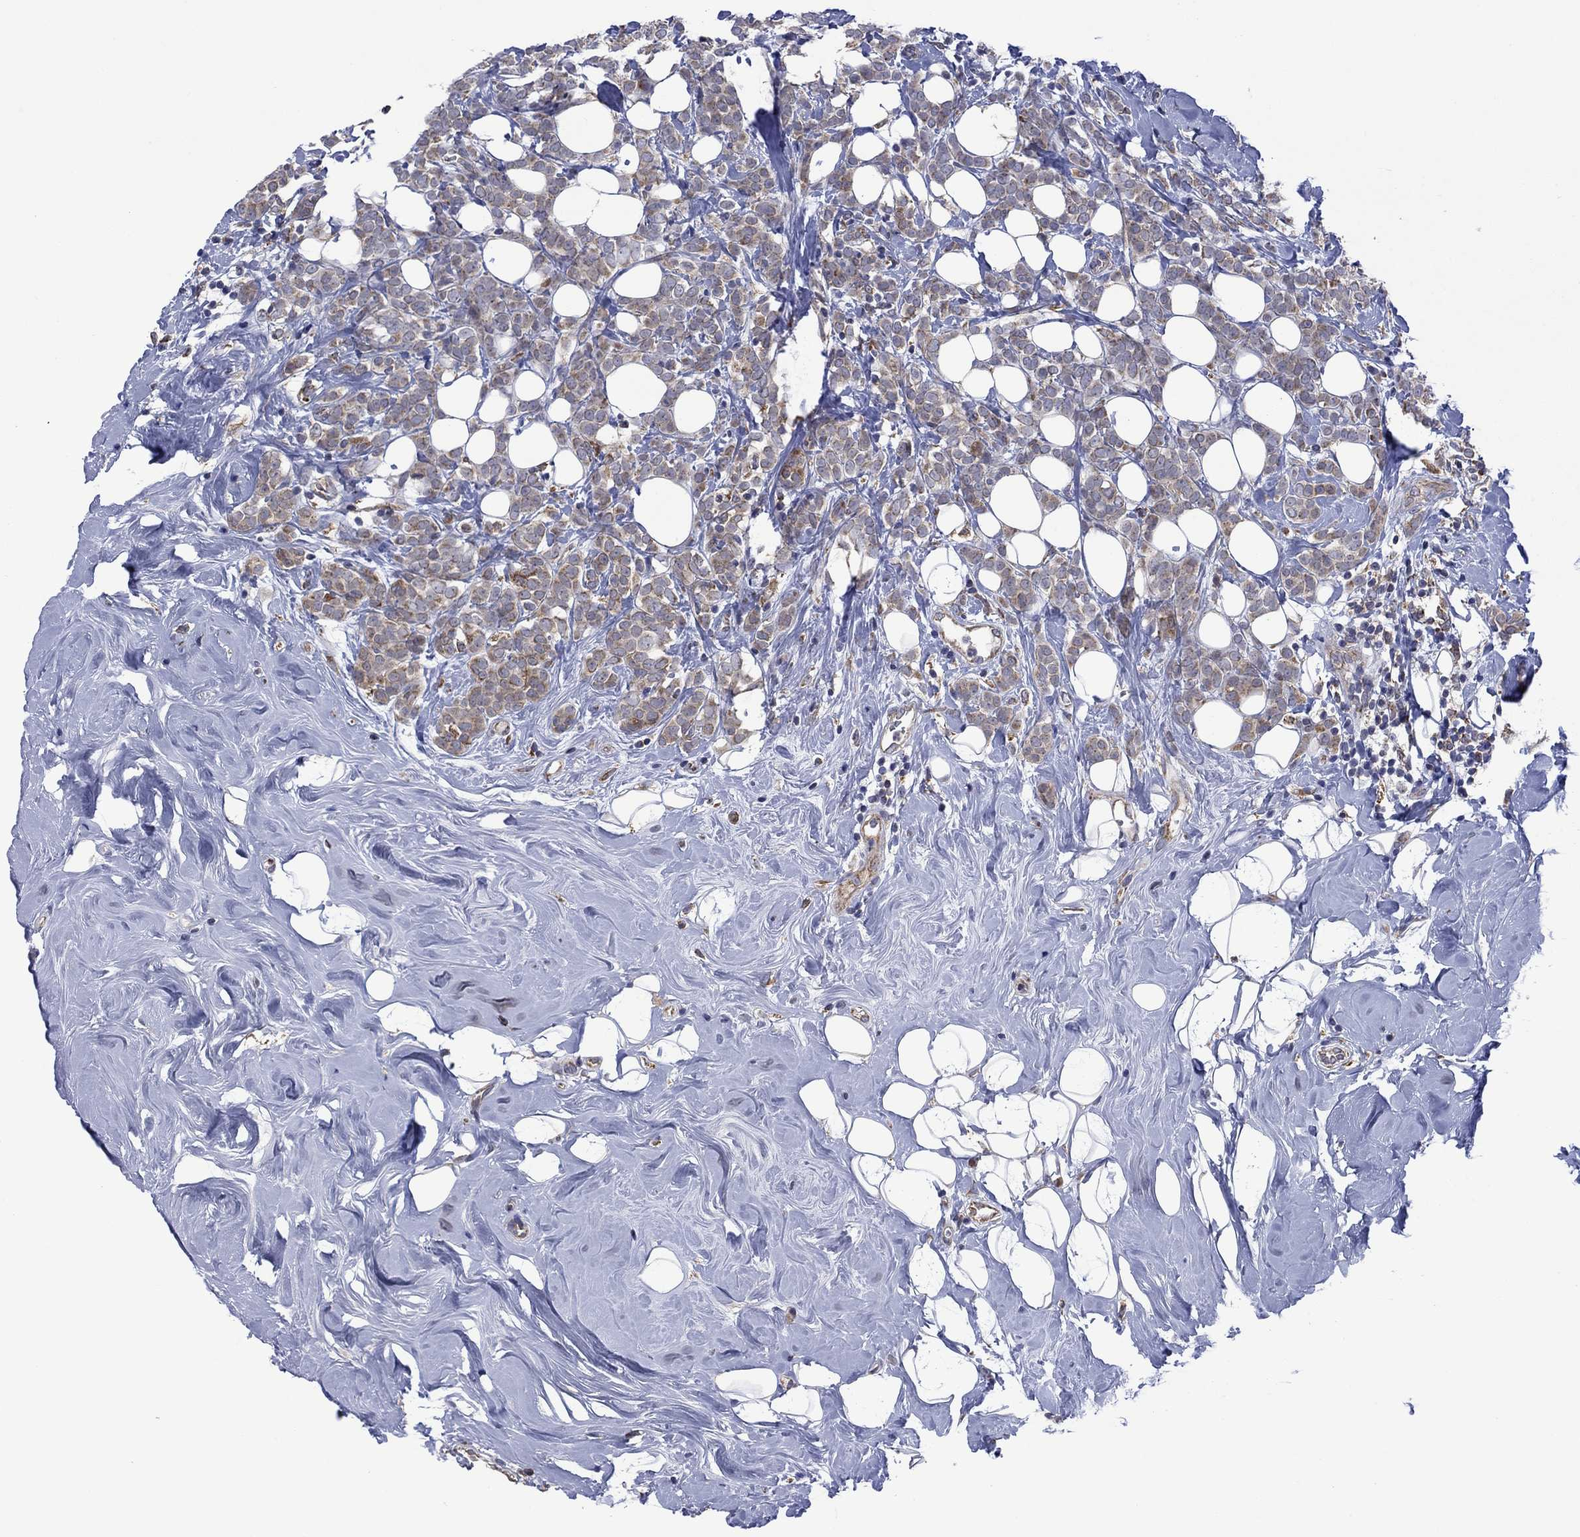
{"staining": {"intensity": "moderate", "quantity": "25%-75%", "location": "cytoplasmic/membranous"}, "tissue": "breast cancer", "cell_type": "Tumor cells", "image_type": "cancer", "snomed": [{"axis": "morphology", "description": "Lobular carcinoma"}, {"axis": "topography", "description": "Breast"}], "caption": "A photomicrograph showing moderate cytoplasmic/membranous expression in approximately 25%-75% of tumor cells in lobular carcinoma (breast), as visualized by brown immunohistochemical staining.", "gene": "FURIN", "patient": {"sex": "female", "age": 49}}